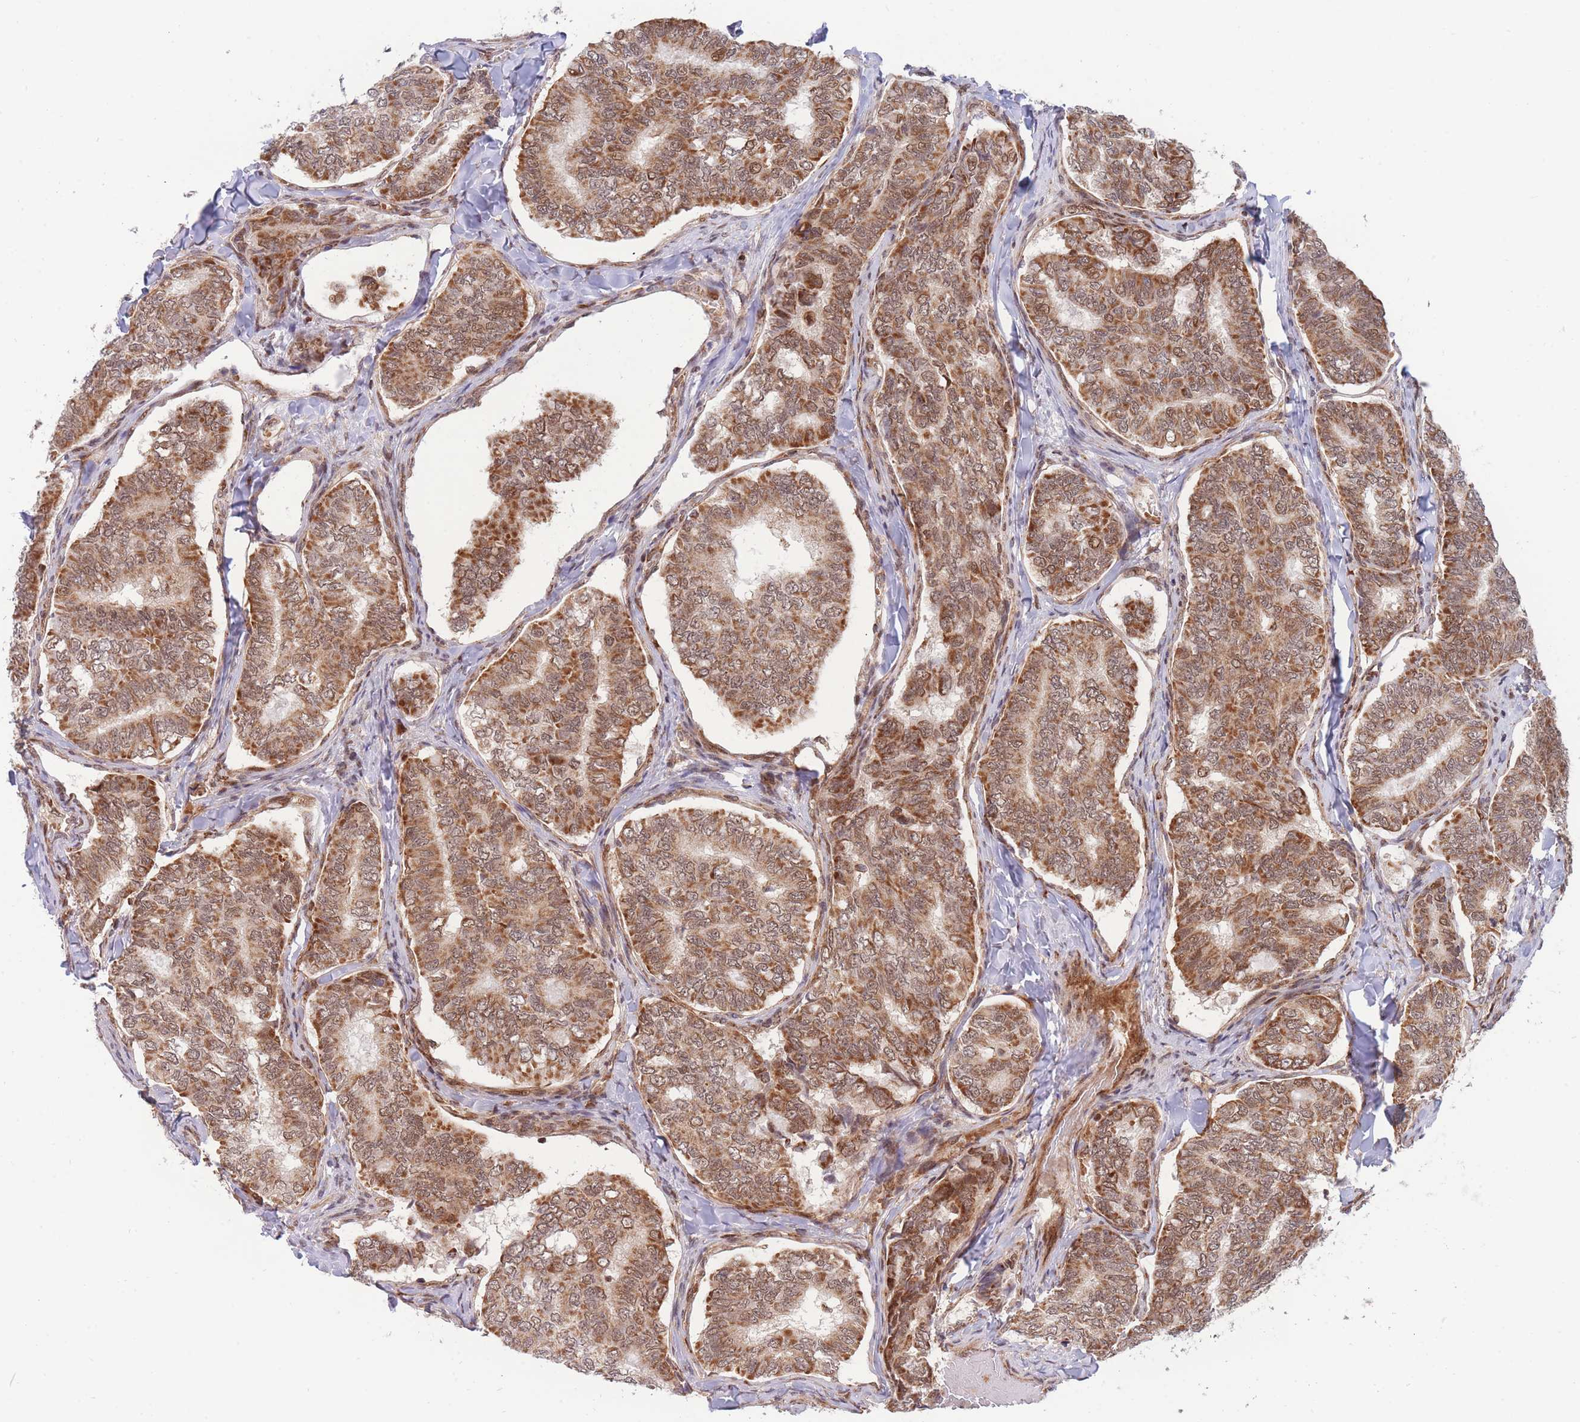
{"staining": {"intensity": "moderate", "quantity": ">75%", "location": "cytoplasmic/membranous,nuclear"}, "tissue": "thyroid cancer", "cell_type": "Tumor cells", "image_type": "cancer", "snomed": [{"axis": "morphology", "description": "Papillary adenocarcinoma, NOS"}, {"axis": "topography", "description": "Thyroid gland"}], "caption": "Brown immunohistochemical staining in human thyroid papillary adenocarcinoma reveals moderate cytoplasmic/membranous and nuclear expression in about >75% of tumor cells.", "gene": "BOD1L1", "patient": {"sex": "female", "age": 35}}